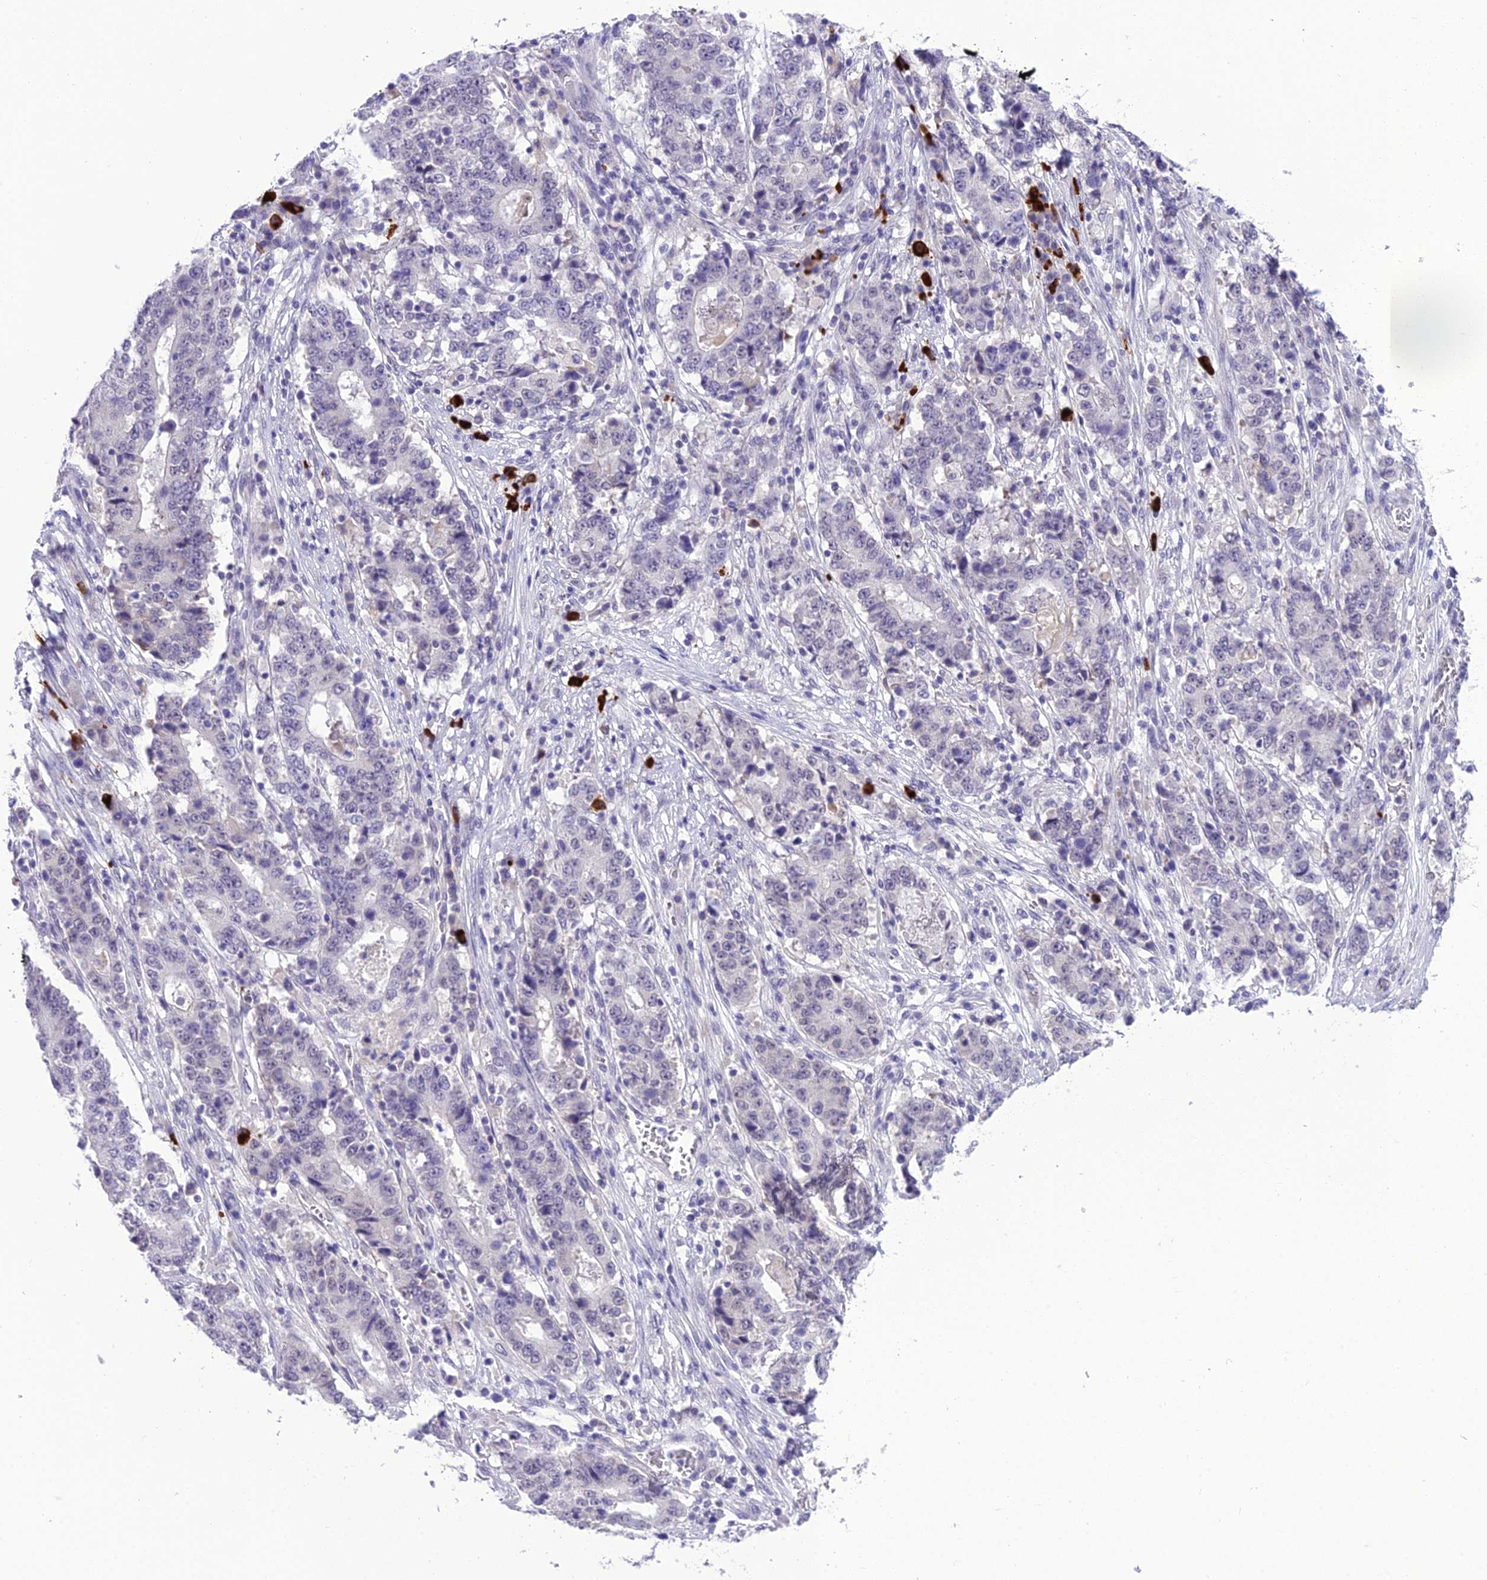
{"staining": {"intensity": "negative", "quantity": "none", "location": "none"}, "tissue": "stomach cancer", "cell_type": "Tumor cells", "image_type": "cancer", "snomed": [{"axis": "morphology", "description": "Adenocarcinoma, NOS"}, {"axis": "topography", "description": "Stomach"}], "caption": "Stomach adenocarcinoma stained for a protein using IHC displays no positivity tumor cells.", "gene": "SH3RF3", "patient": {"sex": "male", "age": 59}}